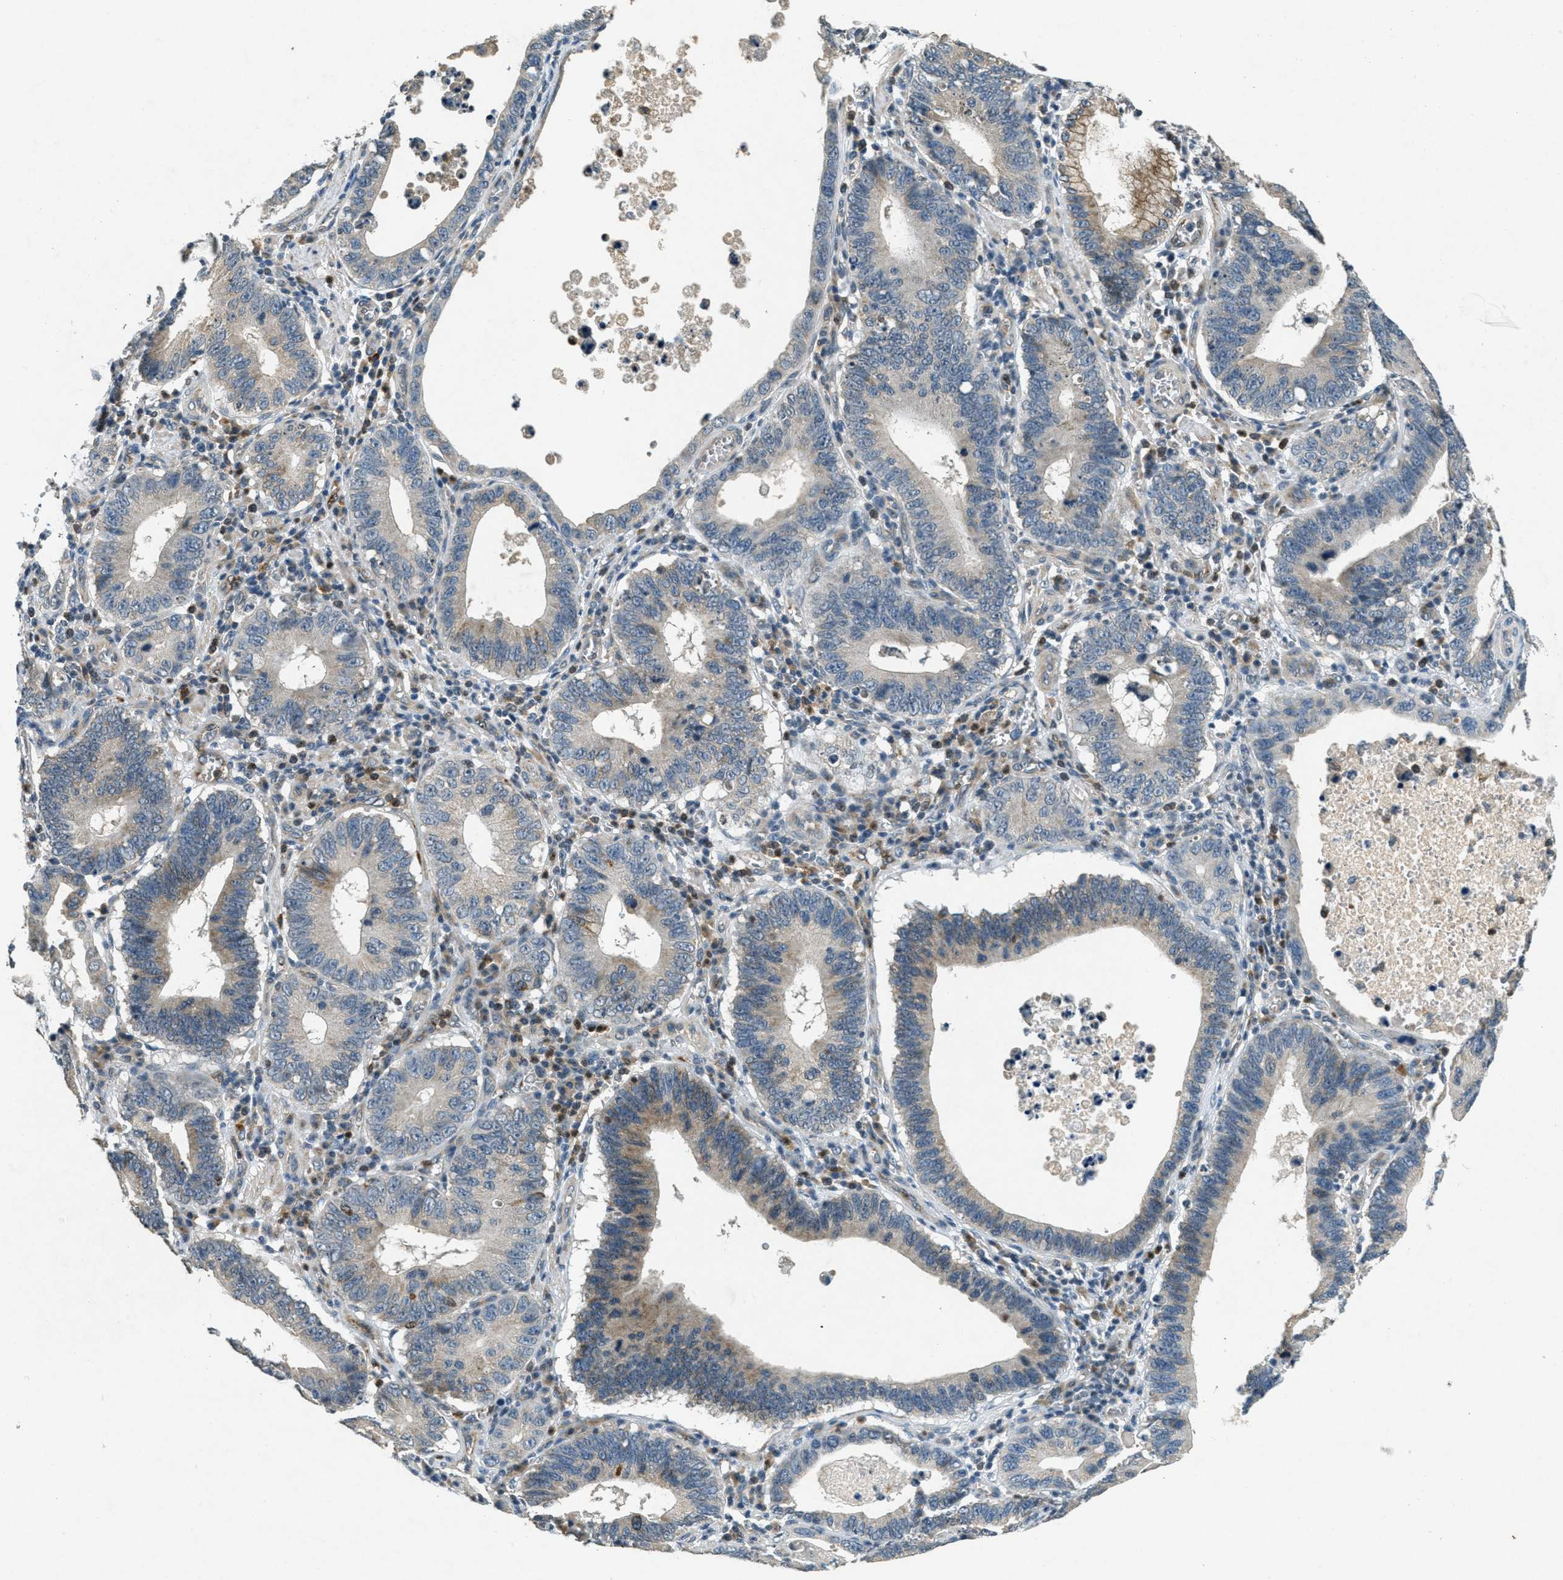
{"staining": {"intensity": "moderate", "quantity": "<25%", "location": "cytoplasmic/membranous"}, "tissue": "stomach cancer", "cell_type": "Tumor cells", "image_type": "cancer", "snomed": [{"axis": "morphology", "description": "Adenocarcinoma, NOS"}, {"axis": "topography", "description": "Stomach"}, {"axis": "topography", "description": "Gastric cardia"}], "caption": "Moderate cytoplasmic/membranous expression is appreciated in approximately <25% of tumor cells in adenocarcinoma (stomach).", "gene": "RAB3D", "patient": {"sex": "male", "age": 59}}